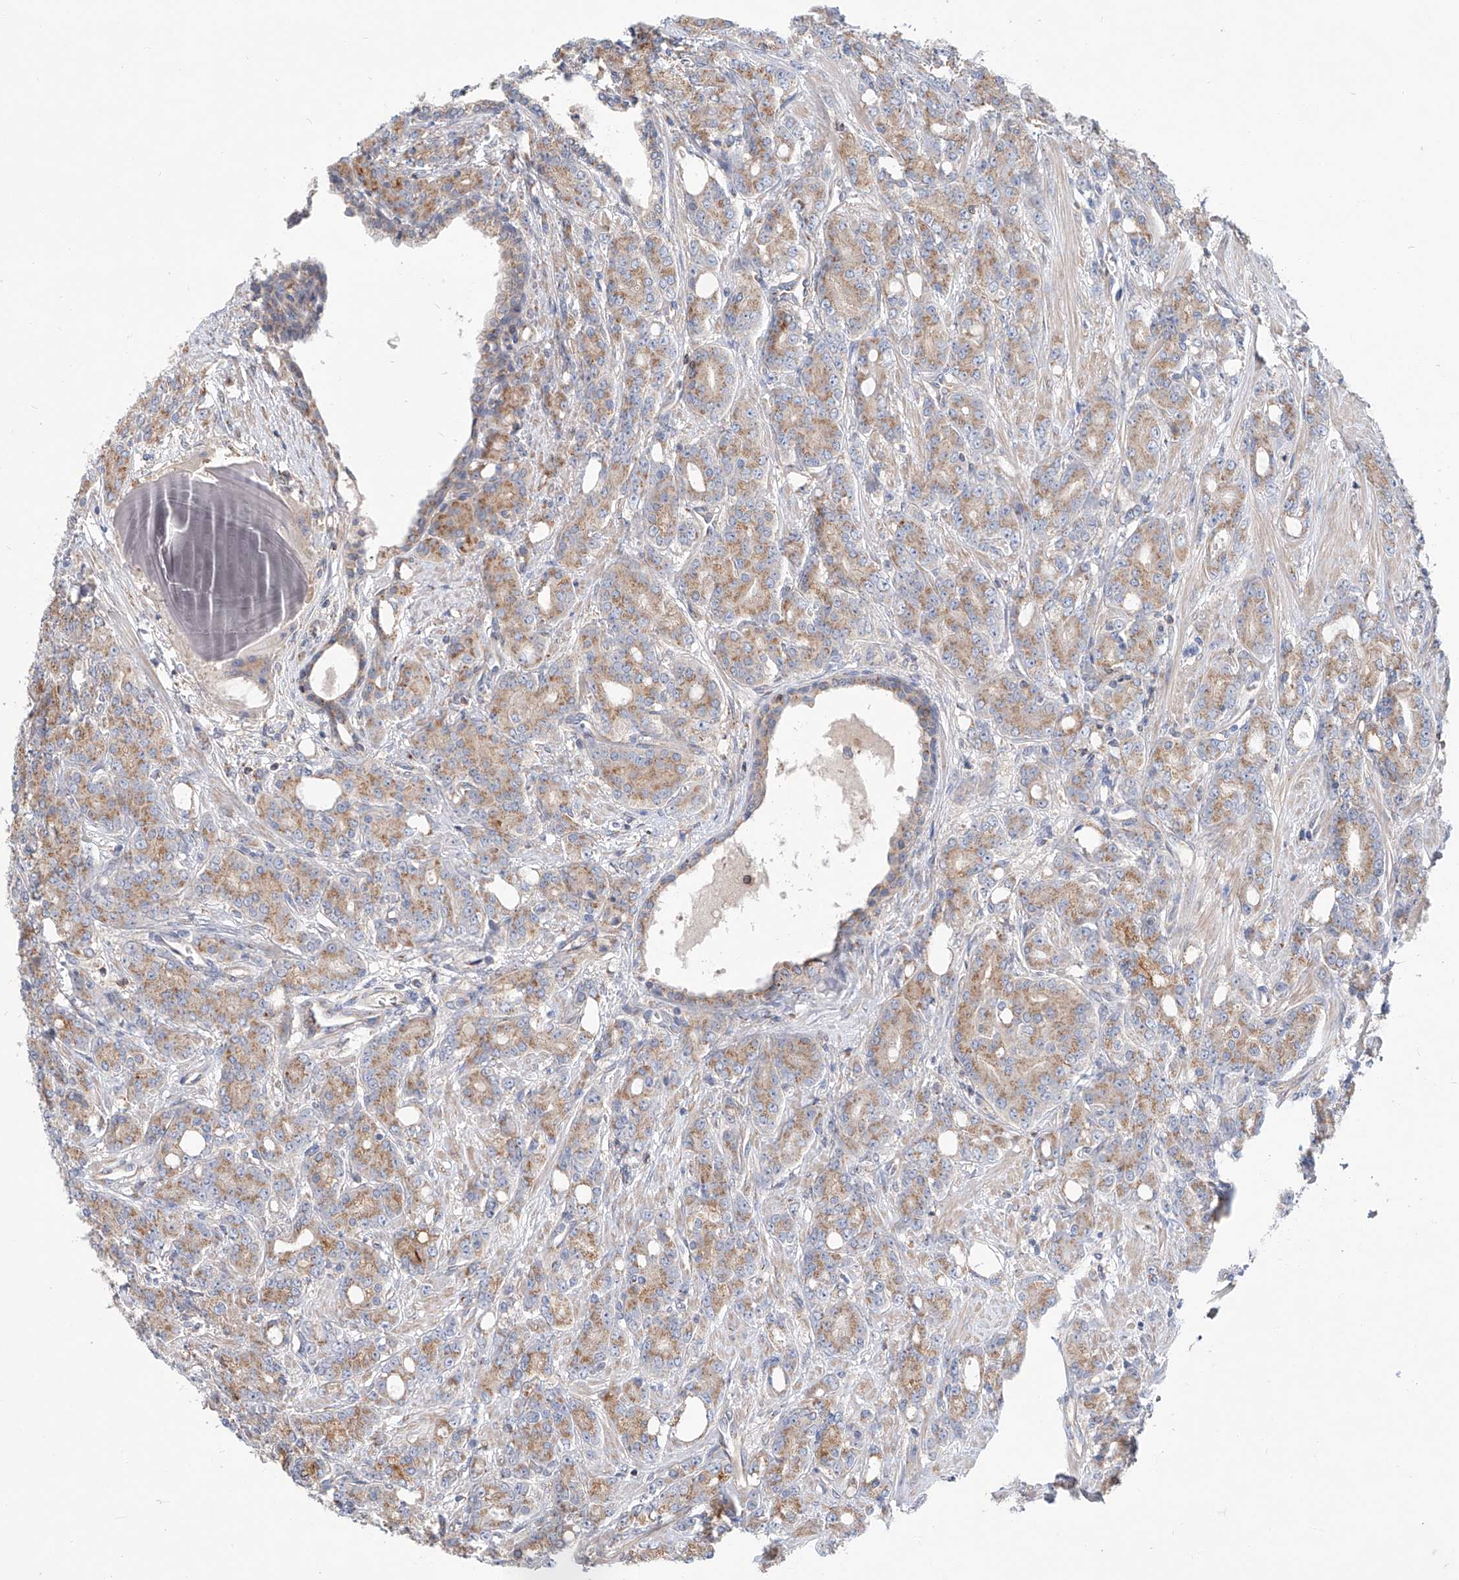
{"staining": {"intensity": "moderate", "quantity": ">75%", "location": "cytoplasmic/membranous"}, "tissue": "prostate cancer", "cell_type": "Tumor cells", "image_type": "cancer", "snomed": [{"axis": "morphology", "description": "Adenocarcinoma, High grade"}, {"axis": "topography", "description": "Prostate"}], "caption": "Approximately >75% of tumor cells in human prostate cancer (high-grade adenocarcinoma) demonstrate moderate cytoplasmic/membranous protein expression as visualized by brown immunohistochemical staining.", "gene": "SLC22A7", "patient": {"sex": "male", "age": 62}}